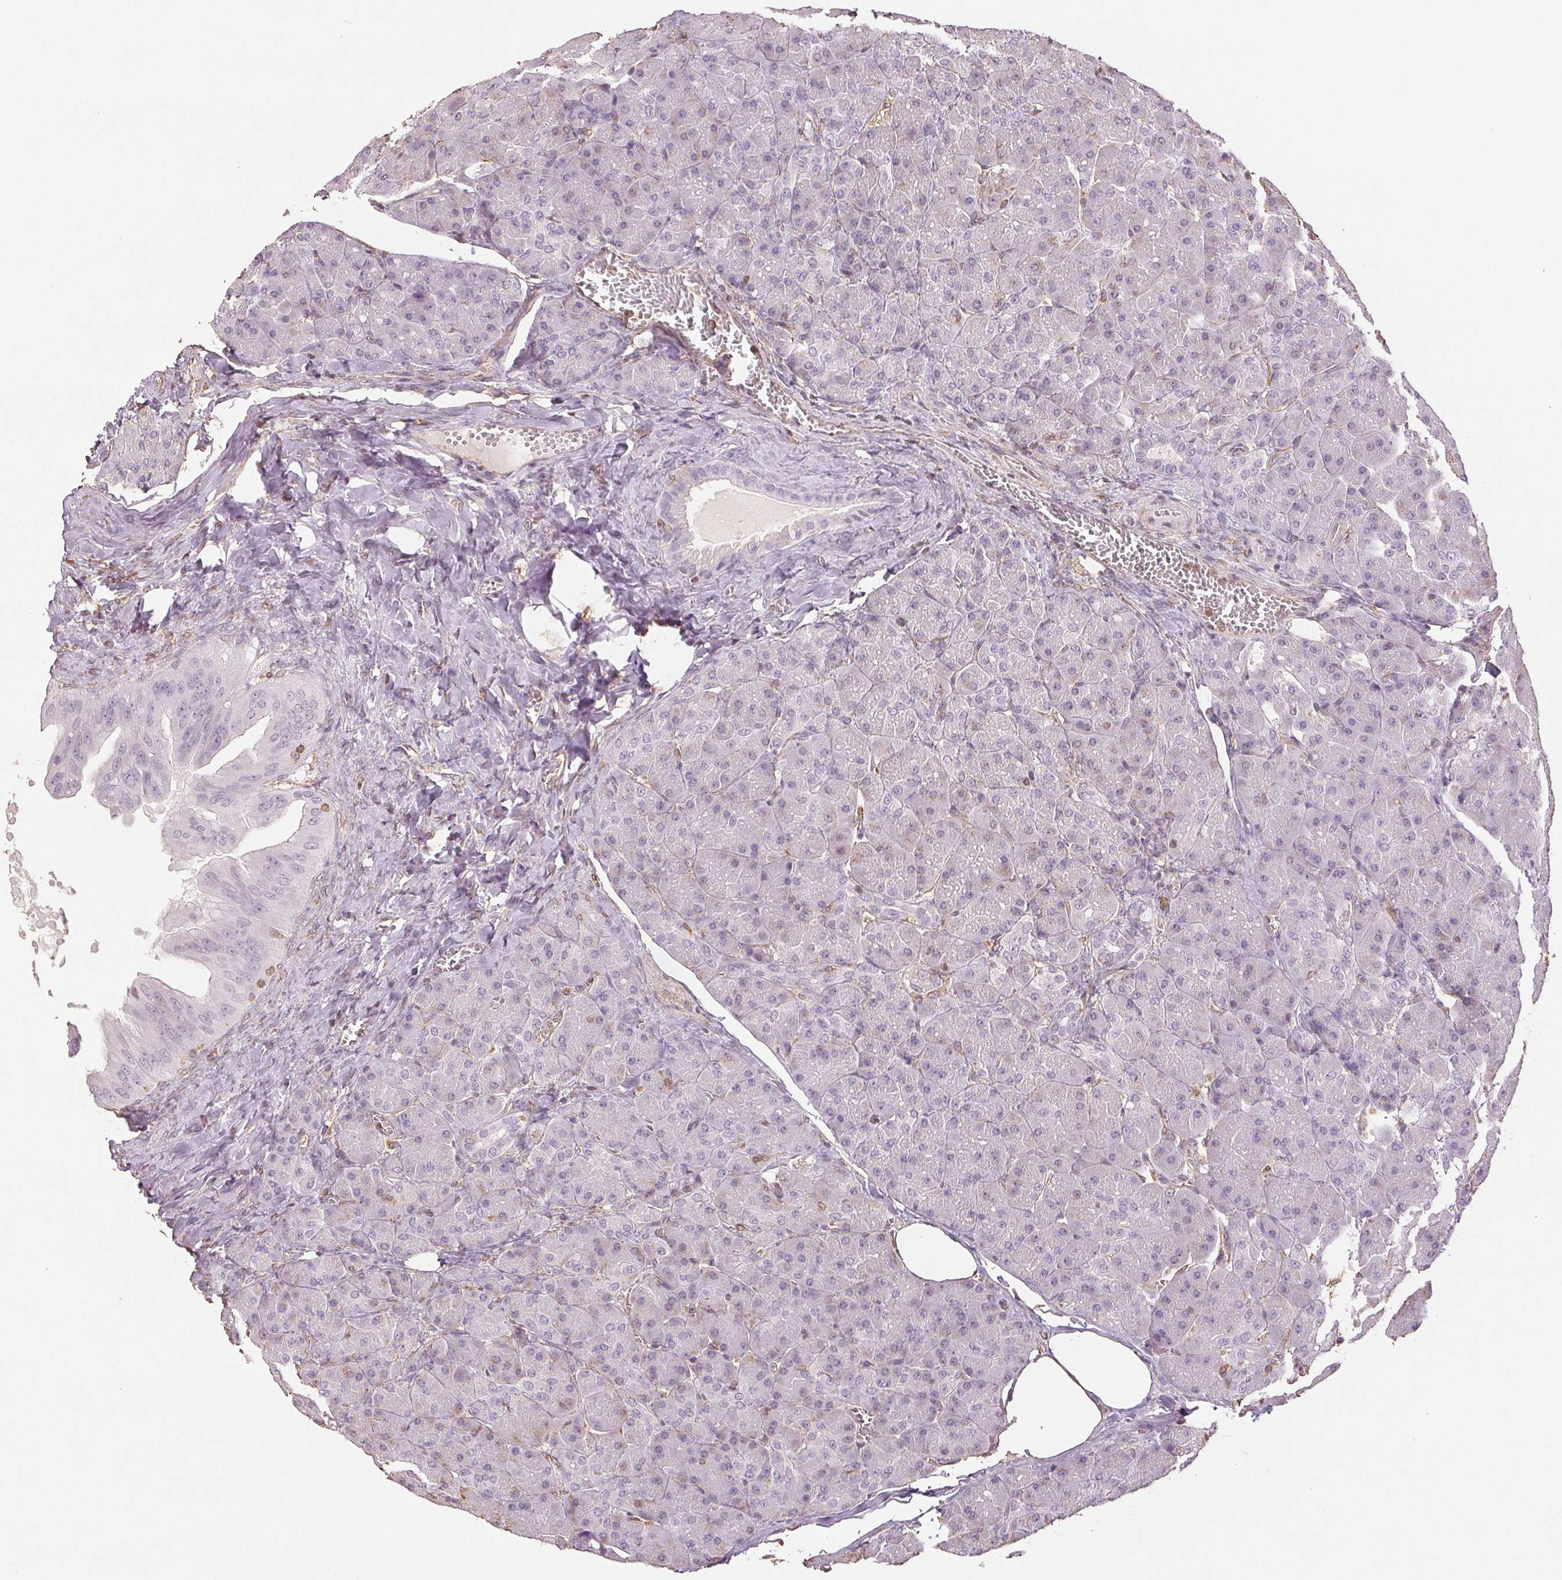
{"staining": {"intensity": "negative", "quantity": "none", "location": "none"}, "tissue": "pancreas", "cell_type": "Exocrine glandular cells", "image_type": "normal", "snomed": [{"axis": "morphology", "description": "Normal tissue, NOS"}, {"axis": "topography", "description": "Pancreas"}], "caption": "Exocrine glandular cells show no significant protein positivity in benign pancreas. (Brightfield microscopy of DAB immunohistochemistry (IHC) at high magnification).", "gene": "COL7A1", "patient": {"sex": "male", "age": 55}}